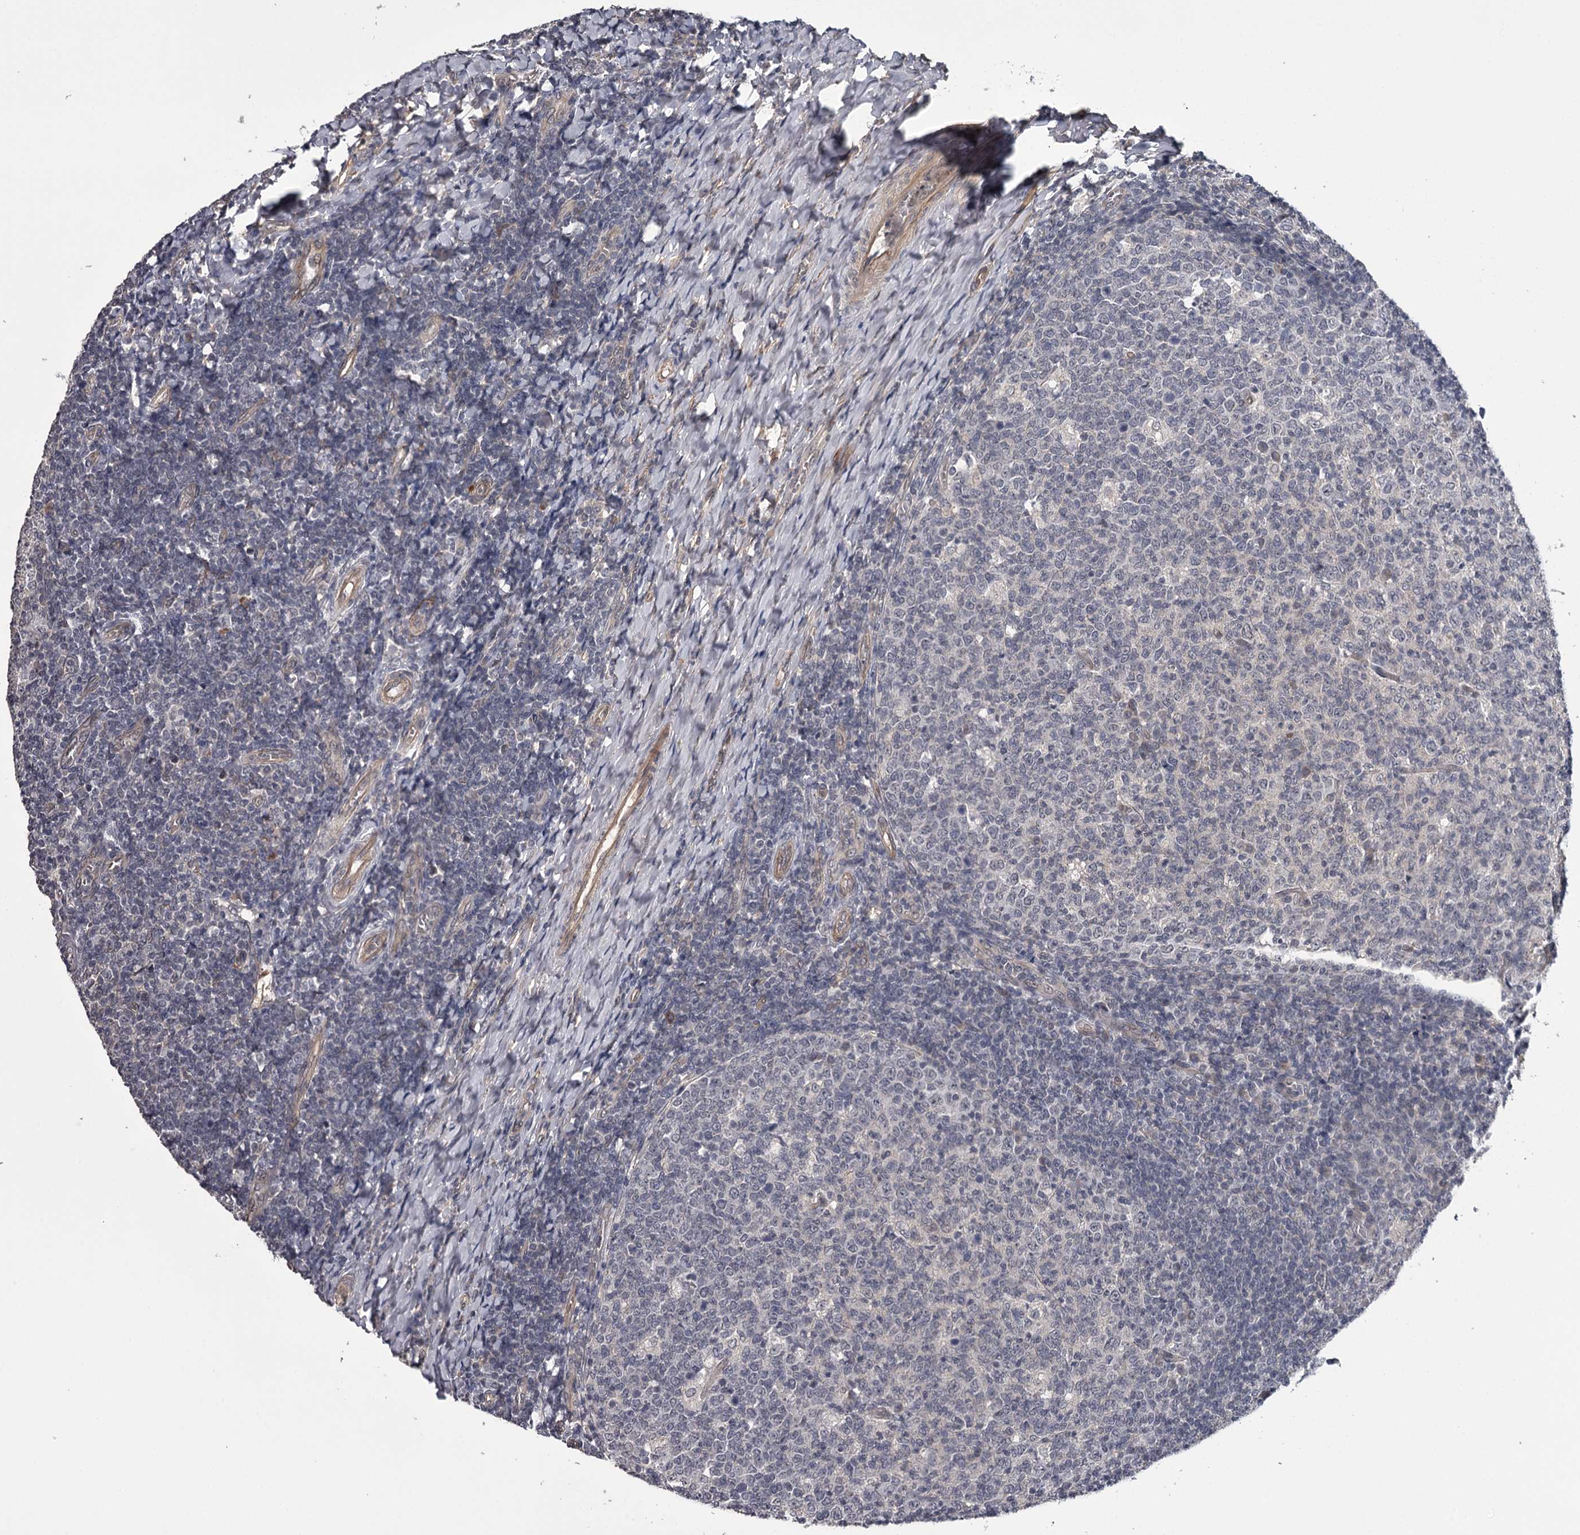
{"staining": {"intensity": "weak", "quantity": "<25%", "location": "nuclear"}, "tissue": "tonsil", "cell_type": "Germinal center cells", "image_type": "normal", "snomed": [{"axis": "morphology", "description": "Normal tissue, NOS"}, {"axis": "topography", "description": "Tonsil"}], "caption": "This image is of normal tonsil stained with IHC to label a protein in brown with the nuclei are counter-stained blue. There is no staining in germinal center cells. Nuclei are stained in blue.", "gene": "CWF19L2", "patient": {"sex": "female", "age": 19}}